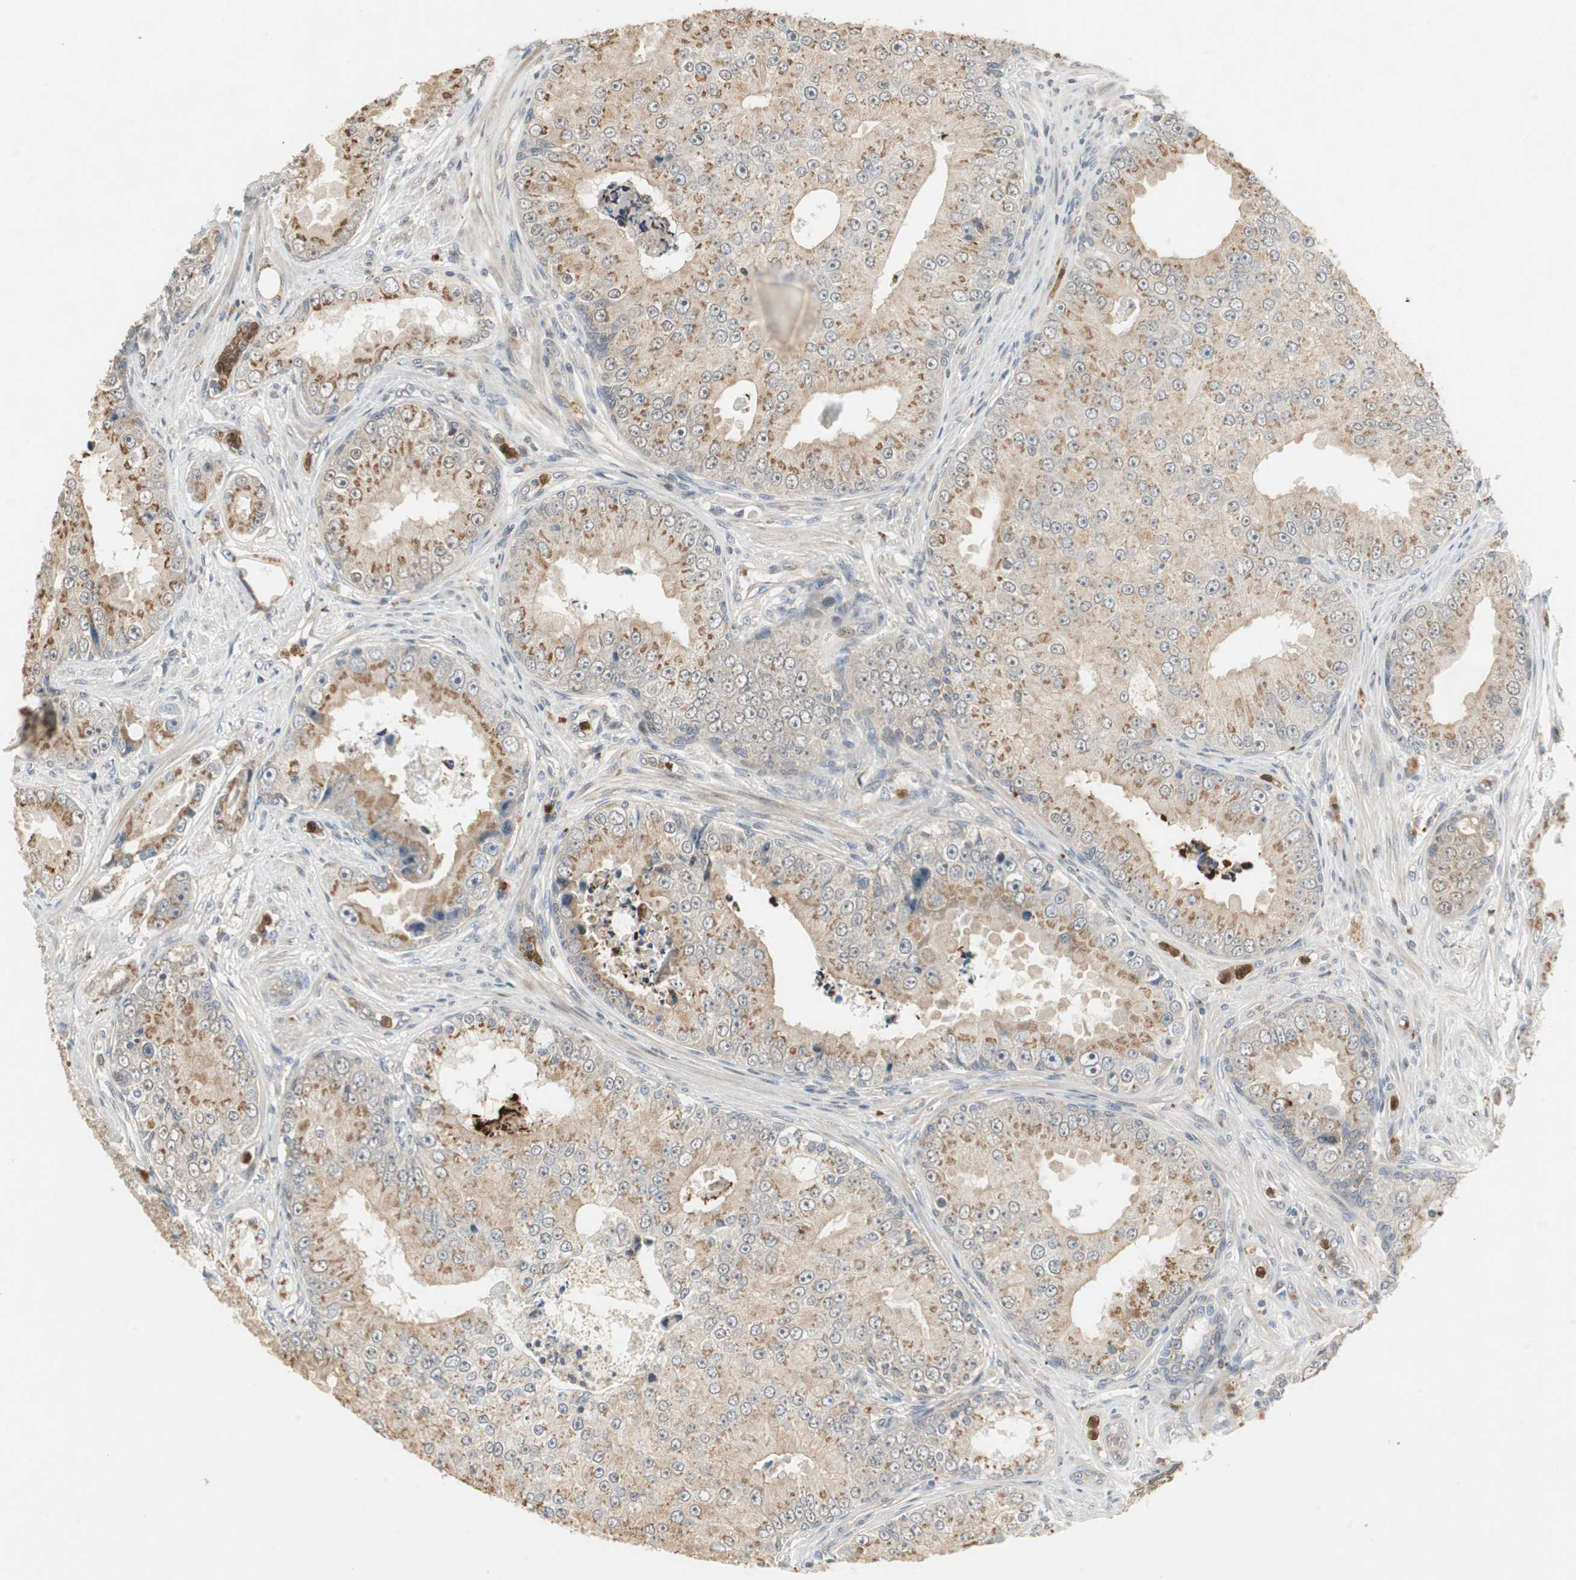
{"staining": {"intensity": "moderate", "quantity": ">75%", "location": "cytoplasmic/membranous"}, "tissue": "prostate cancer", "cell_type": "Tumor cells", "image_type": "cancer", "snomed": [{"axis": "morphology", "description": "Adenocarcinoma, High grade"}, {"axis": "topography", "description": "Prostate"}], "caption": "Protein analysis of prostate cancer (adenocarcinoma (high-grade)) tissue displays moderate cytoplasmic/membranous staining in approximately >75% of tumor cells. The staining was performed using DAB, with brown indicating positive protein expression. Nuclei are stained blue with hematoxylin.", "gene": "SNX4", "patient": {"sex": "male", "age": 73}}